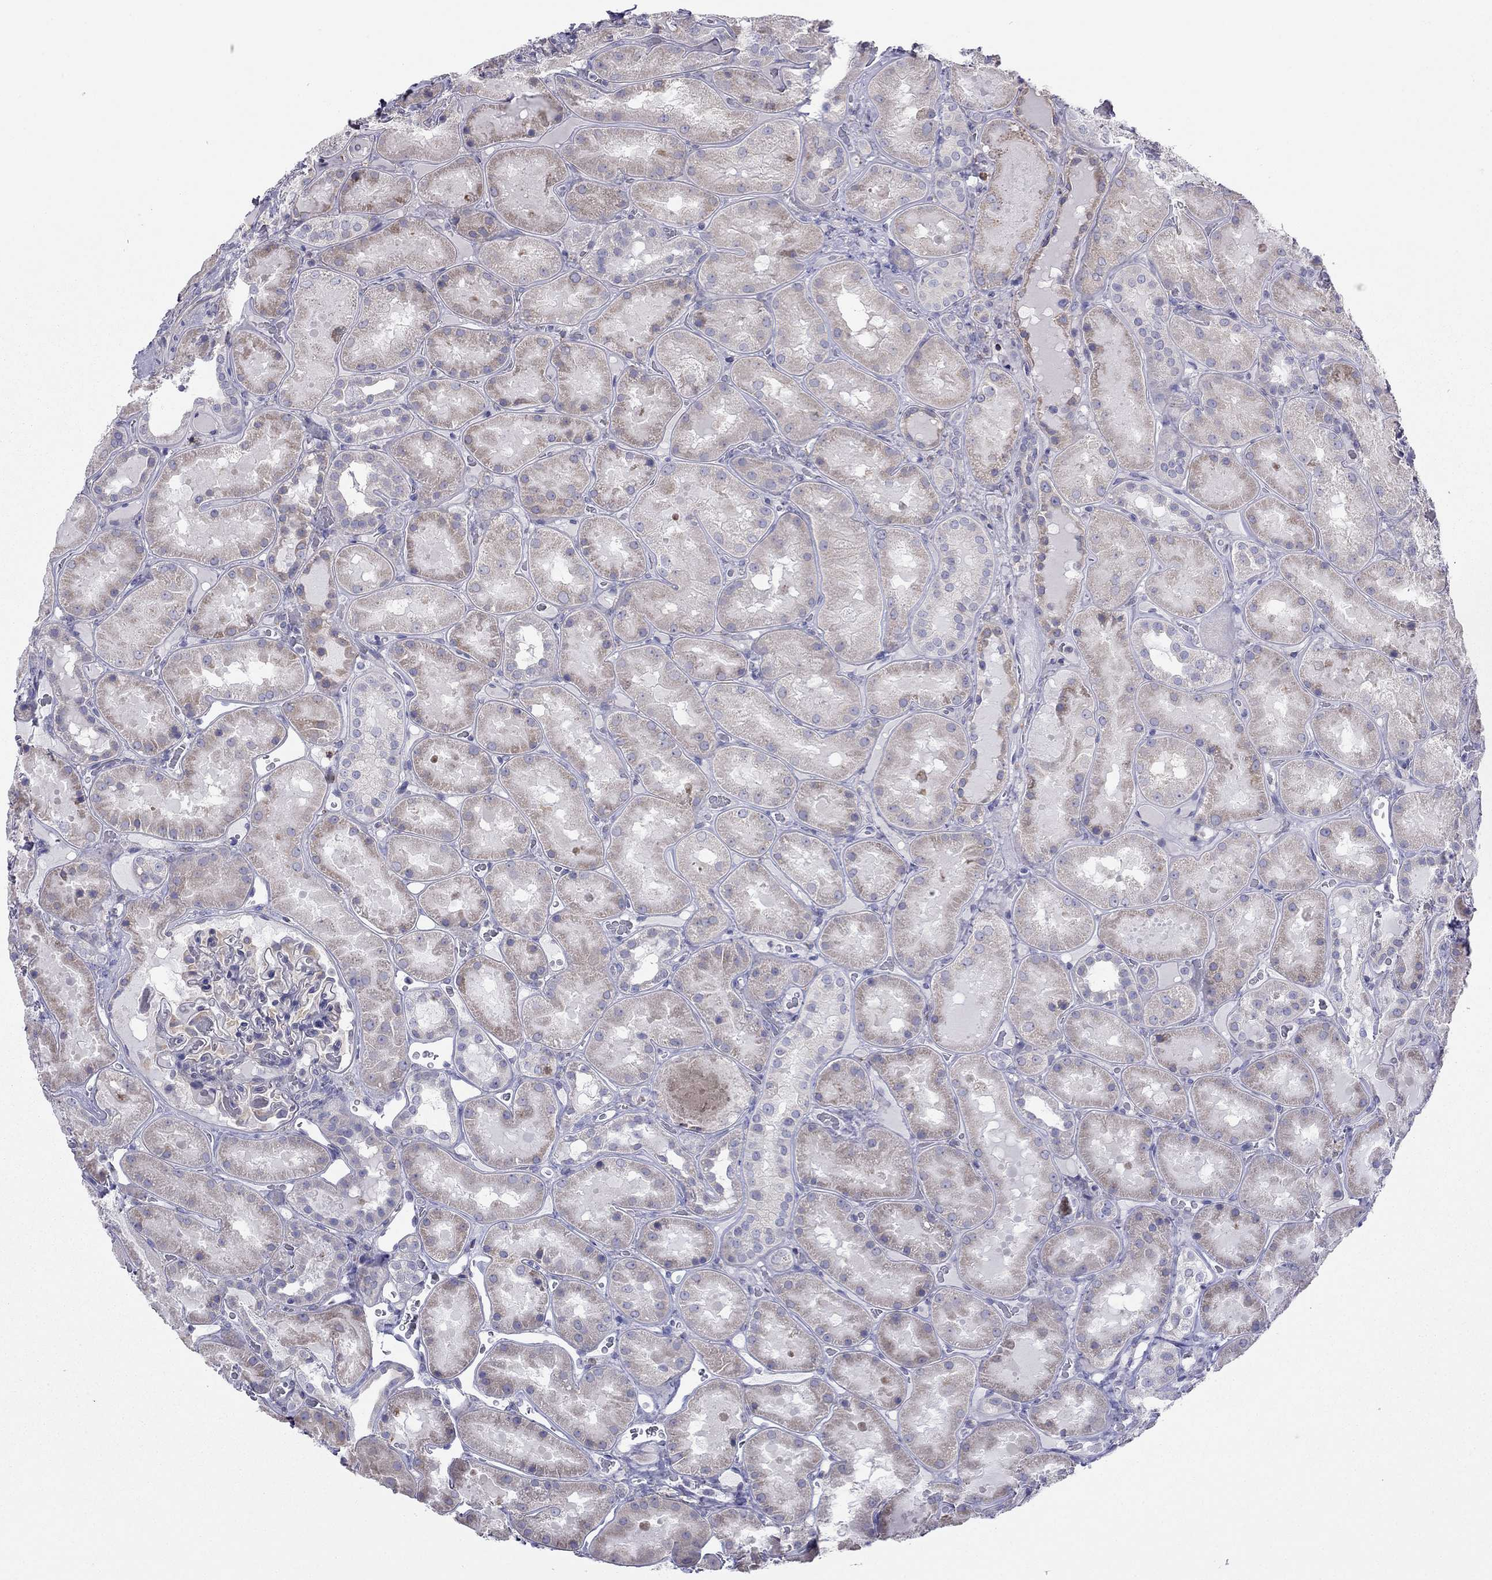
{"staining": {"intensity": "negative", "quantity": "none", "location": "none"}, "tissue": "kidney", "cell_type": "Cells in glomeruli", "image_type": "normal", "snomed": [{"axis": "morphology", "description": "Normal tissue, NOS"}, {"axis": "topography", "description": "Kidney"}], "caption": "Unremarkable kidney was stained to show a protein in brown. There is no significant staining in cells in glomeruli. (Brightfield microscopy of DAB immunohistochemistry at high magnification).", "gene": "LONRF2", "patient": {"sex": "male", "age": 73}}